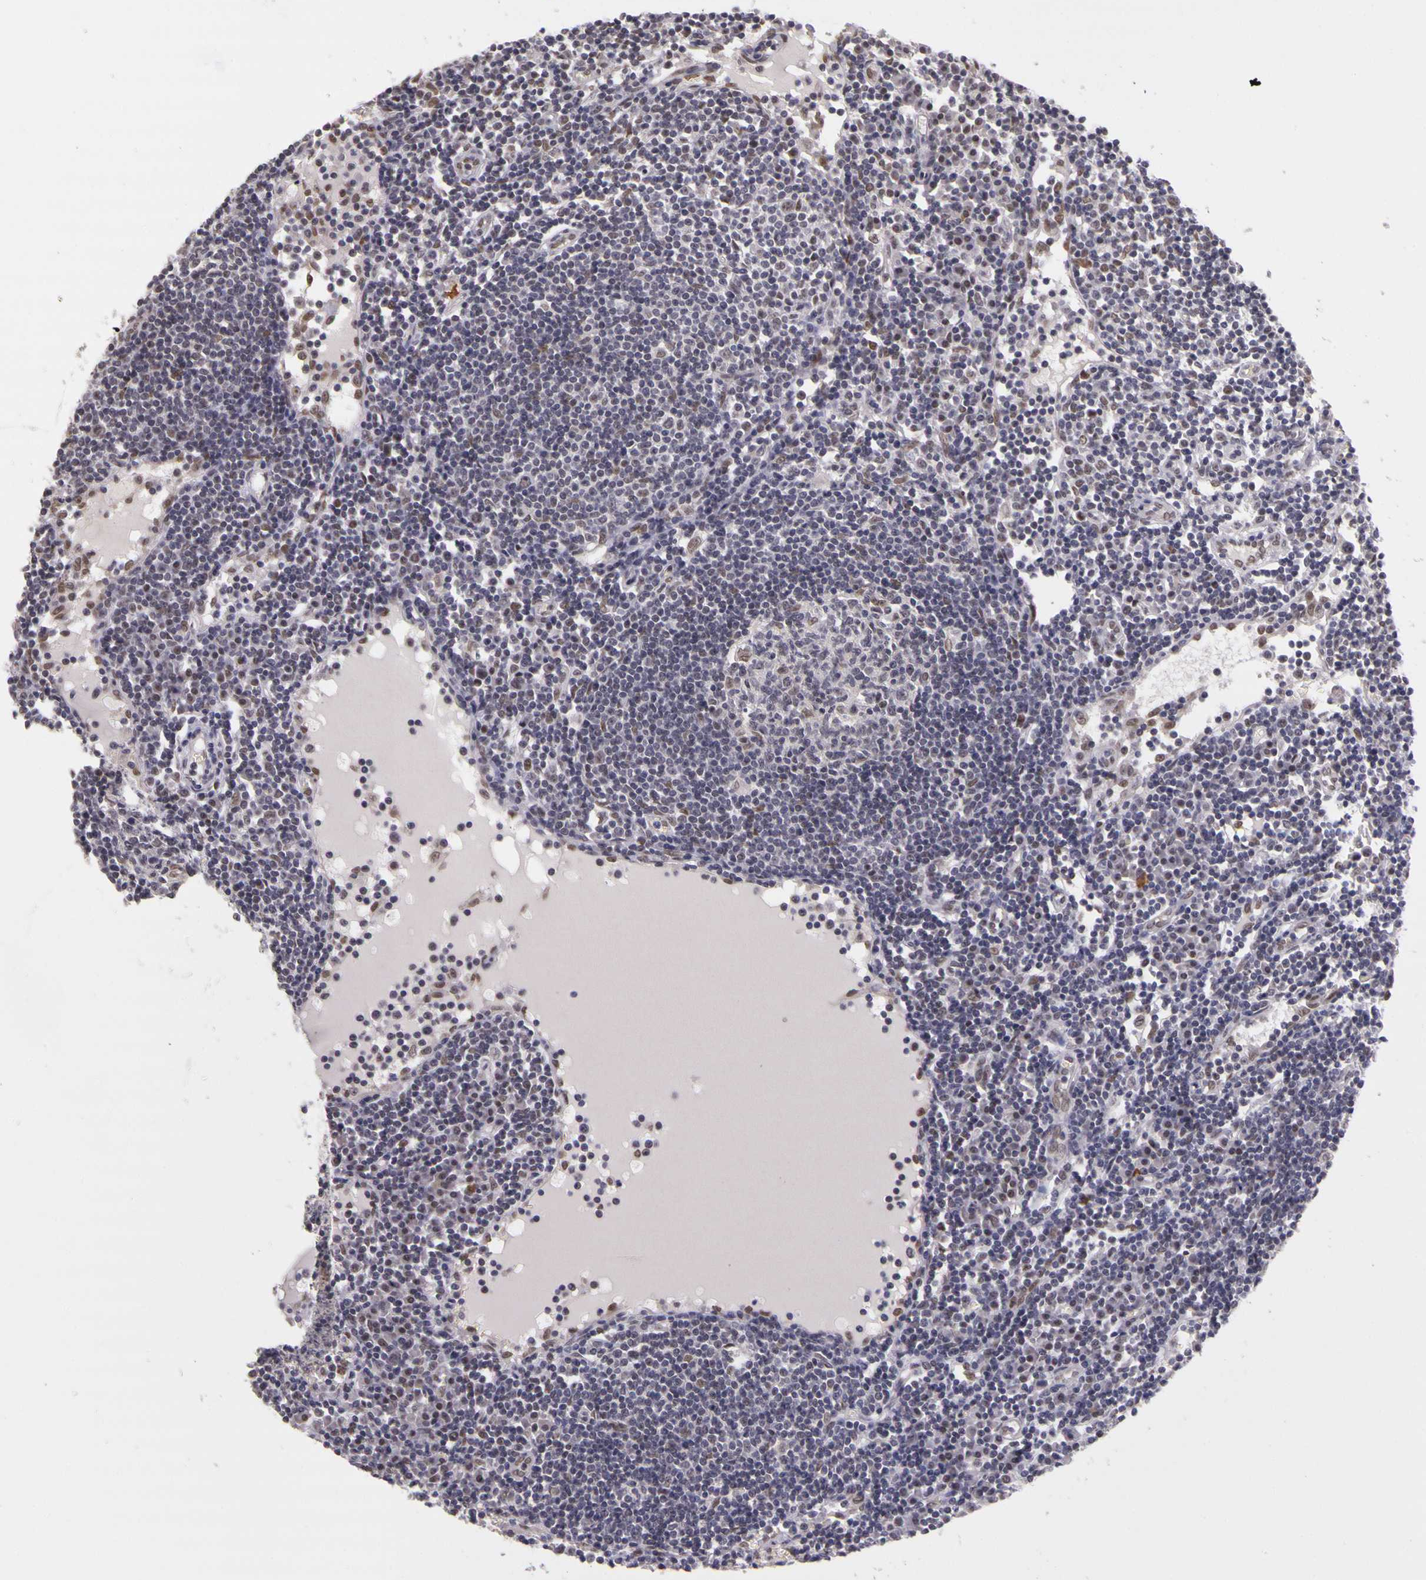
{"staining": {"intensity": "weak", "quantity": "25%-75%", "location": "nuclear"}, "tissue": "lymph node", "cell_type": "Germinal center cells", "image_type": "normal", "snomed": [{"axis": "morphology", "description": "Normal tissue, NOS"}, {"axis": "topography", "description": "Lymph node"}], "caption": "Lymph node stained with immunohistochemistry demonstrates weak nuclear expression in about 25%-75% of germinal center cells.", "gene": "WDR13", "patient": {"sex": "female", "age": 55}}